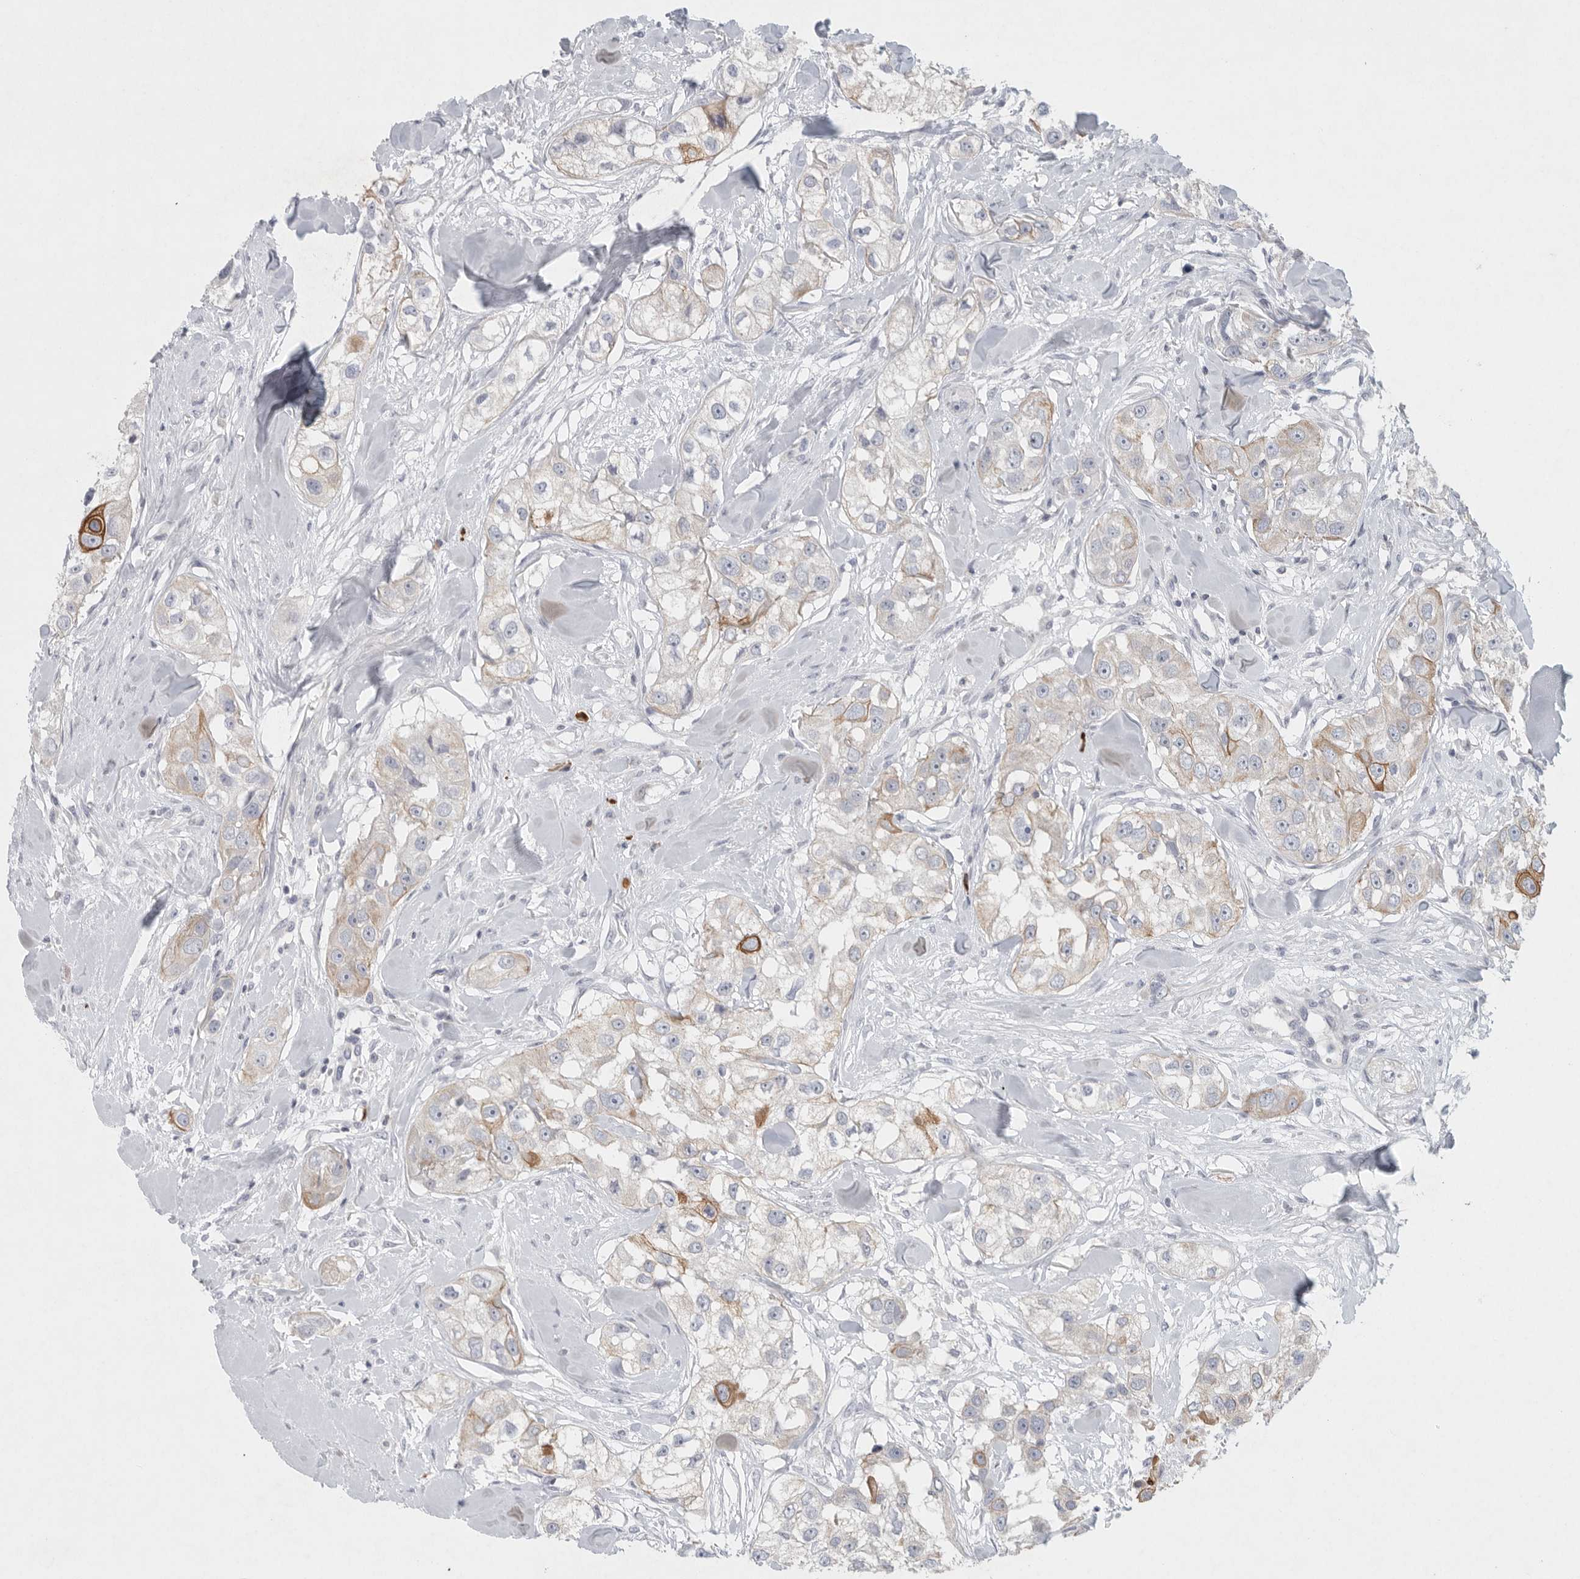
{"staining": {"intensity": "strong", "quantity": "<25%", "location": "cytoplasmic/membranous"}, "tissue": "head and neck cancer", "cell_type": "Tumor cells", "image_type": "cancer", "snomed": [{"axis": "morphology", "description": "Normal tissue, NOS"}, {"axis": "morphology", "description": "Squamous cell carcinoma, NOS"}, {"axis": "topography", "description": "Skeletal muscle"}, {"axis": "topography", "description": "Head-Neck"}], "caption": "This image exhibits head and neck cancer stained with immunohistochemistry to label a protein in brown. The cytoplasmic/membranous of tumor cells show strong positivity for the protein. Nuclei are counter-stained blue.", "gene": "TMEM69", "patient": {"sex": "male", "age": 51}}